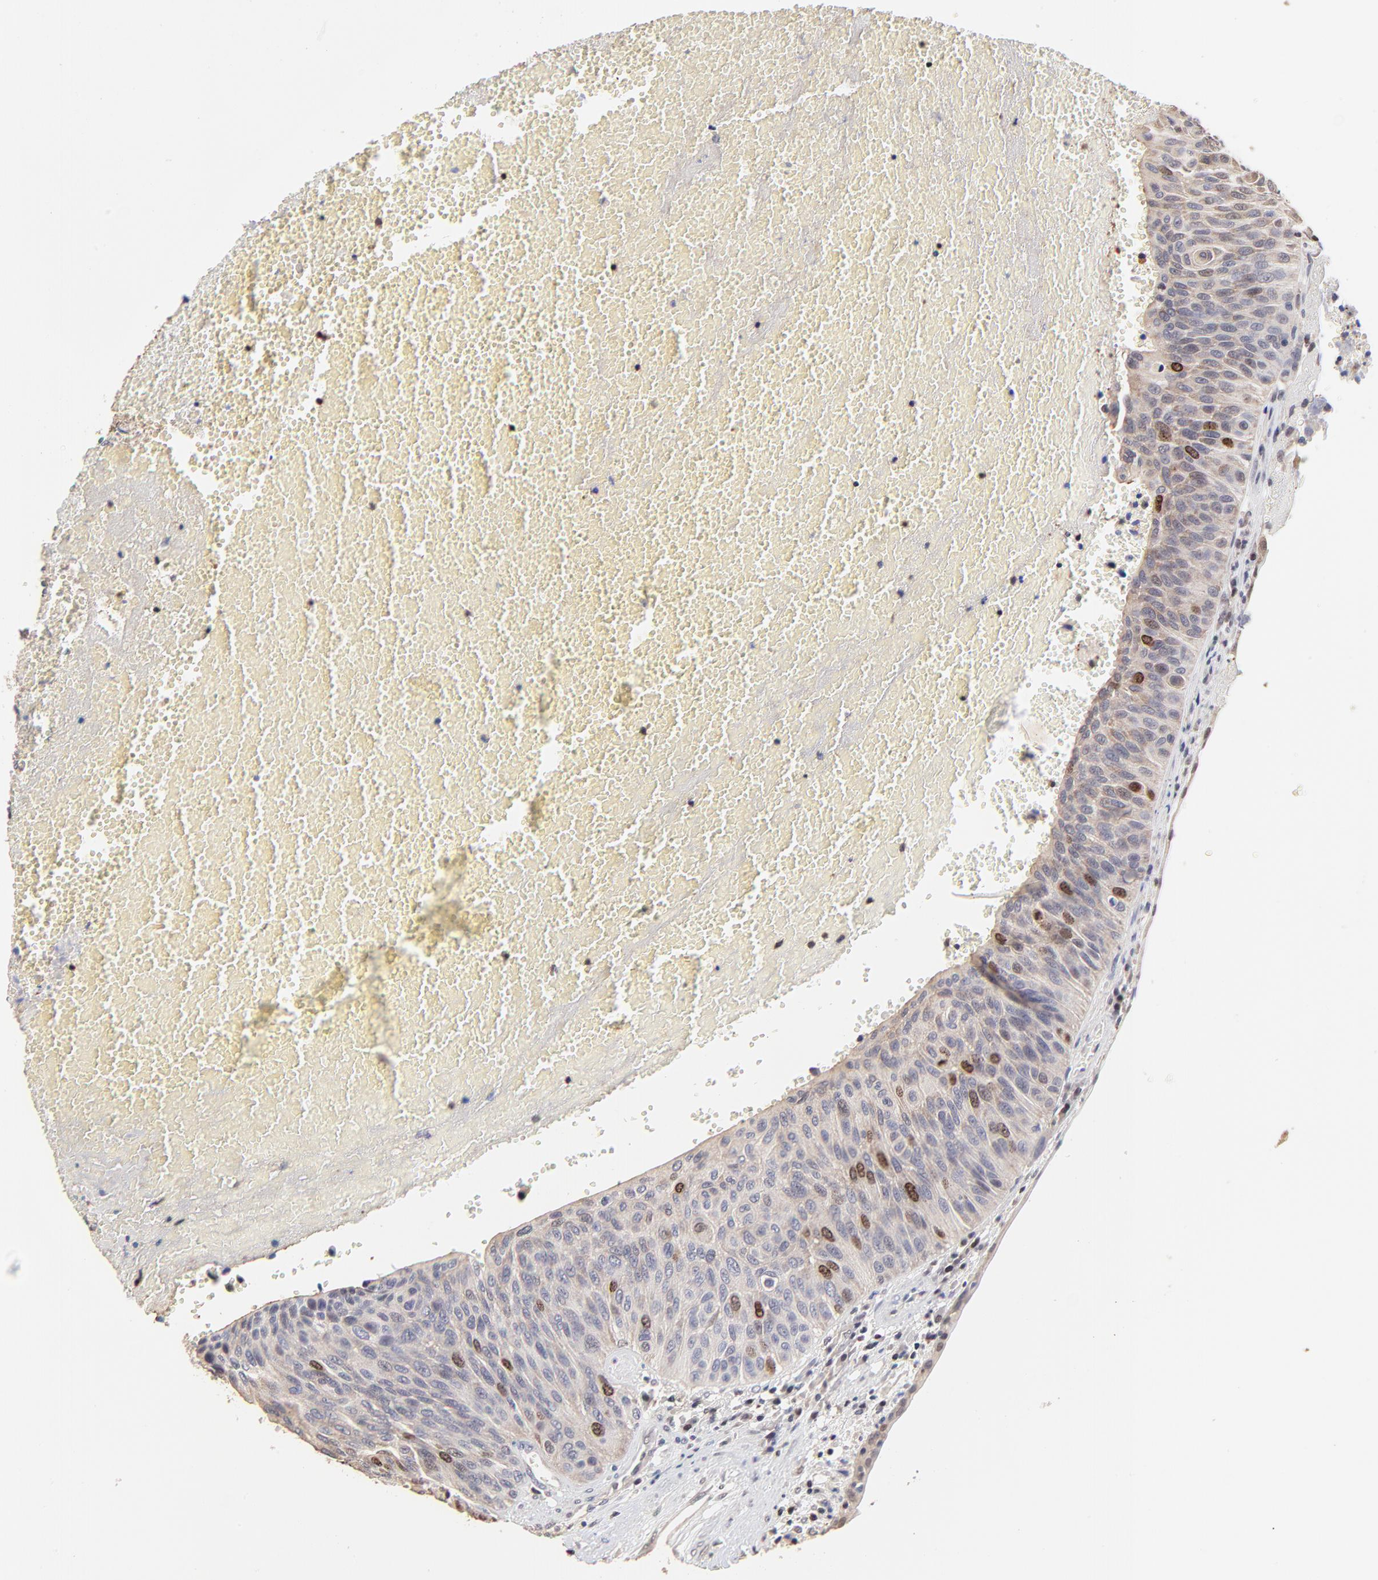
{"staining": {"intensity": "moderate", "quantity": "25%-75%", "location": "nuclear"}, "tissue": "urothelial cancer", "cell_type": "Tumor cells", "image_type": "cancer", "snomed": [{"axis": "morphology", "description": "Urothelial carcinoma, High grade"}, {"axis": "topography", "description": "Urinary bladder"}], "caption": "Immunohistochemistry (IHC) photomicrograph of neoplastic tissue: urothelial carcinoma (high-grade) stained using immunohistochemistry demonstrates medium levels of moderate protein expression localized specifically in the nuclear of tumor cells, appearing as a nuclear brown color.", "gene": "BIRC5", "patient": {"sex": "male", "age": 66}}